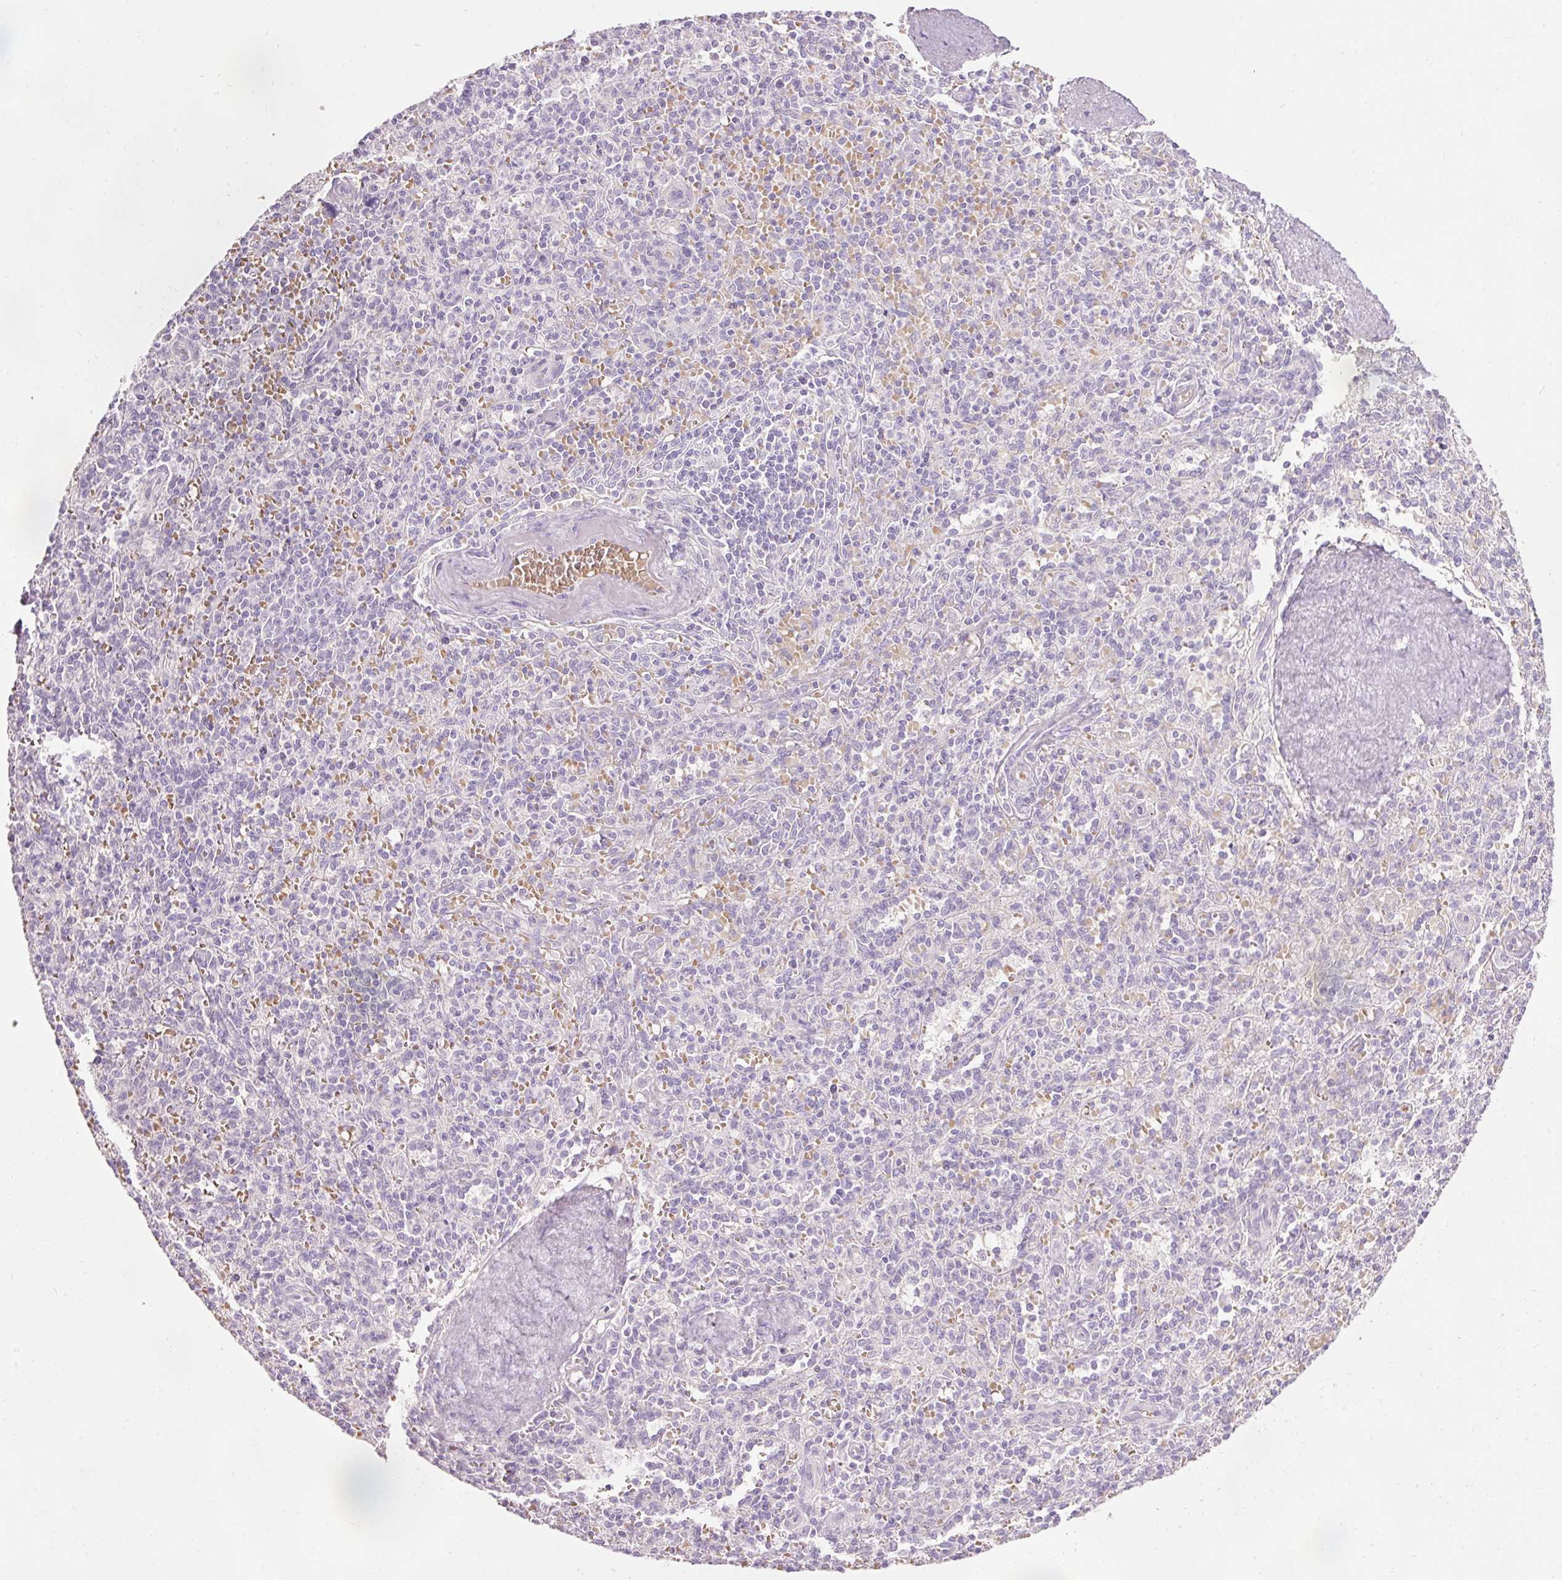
{"staining": {"intensity": "negative", "quantity": "none", "location": "none"}, "tissue": "spleen", "cell_type": "Cells in red pulp", "image_type": "normal", "snomed": [{"axis": "morphology", "description": "Normal tissue, NOS"}, {"axis": "topography", "description": "Spleen"}], "caption": "The image reveals no significant expression in cells in red pulp of spleen.", "gene": "DHRS11", "patient": {"sex": "female", "age": 70}}